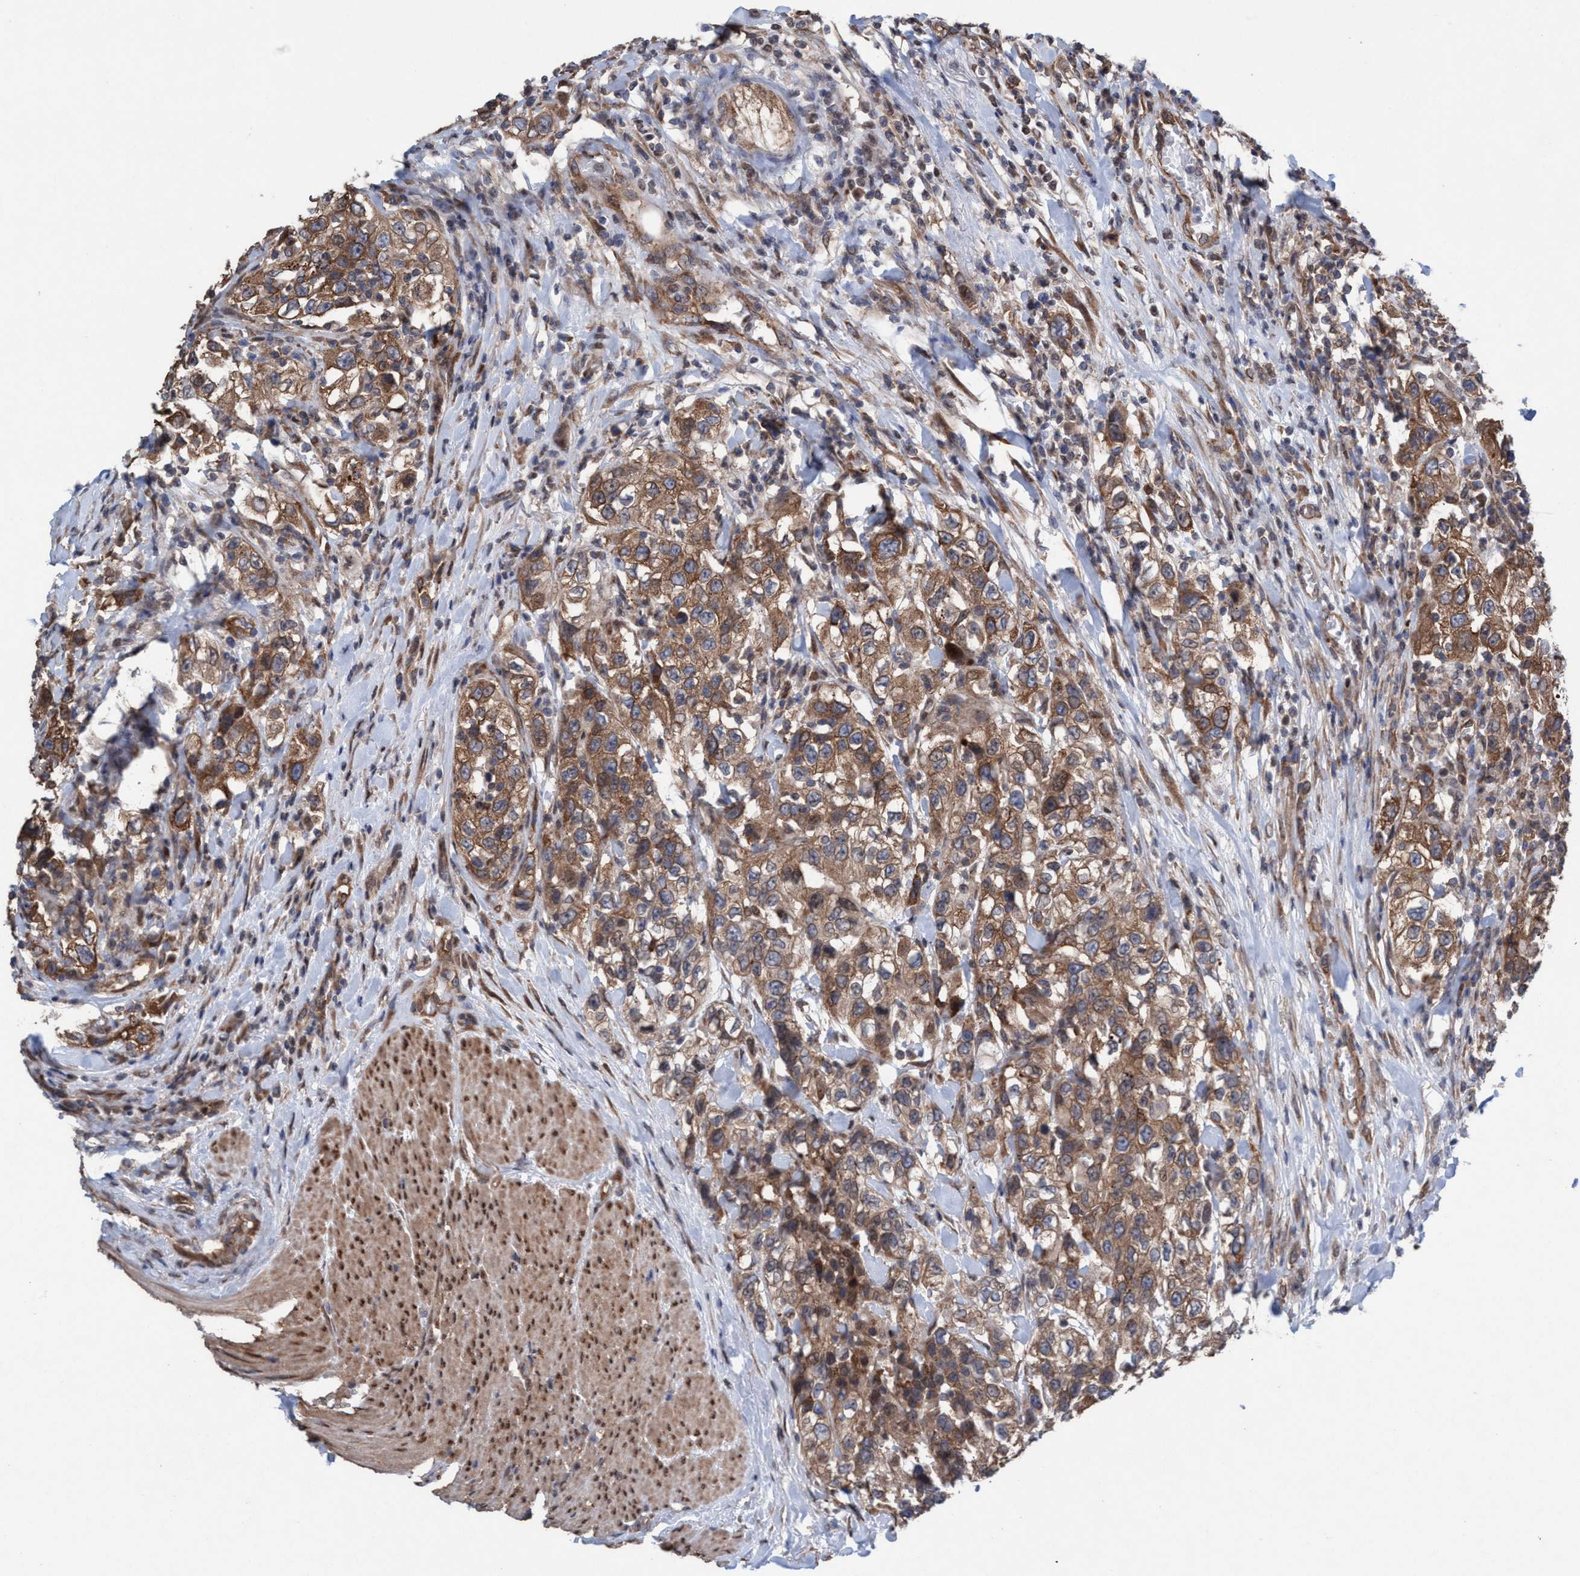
{"staining": {"intensity": "moderate", "quantity": ">75%", "location": "cytoplasmic/membranous"}, "tissue": "urothelial cancer", "cell_type": "Tumor cells", "image_type": "cancer", "snomed": [{"axis": "morphology", "description": "Urothelial carcinoma, High grade"}, {"axis": "topography", "description": "Urinary bladder"}], "caption": "The histopathology image displays immunohistochemical staining of urothelial carcinoma (high-grade). There is moderate cytoplasmic/membranous positivity is present in approximately >75% of tumor cells.", "gene": "METAP2", "patient": {"sex": "female", "age": 80}}